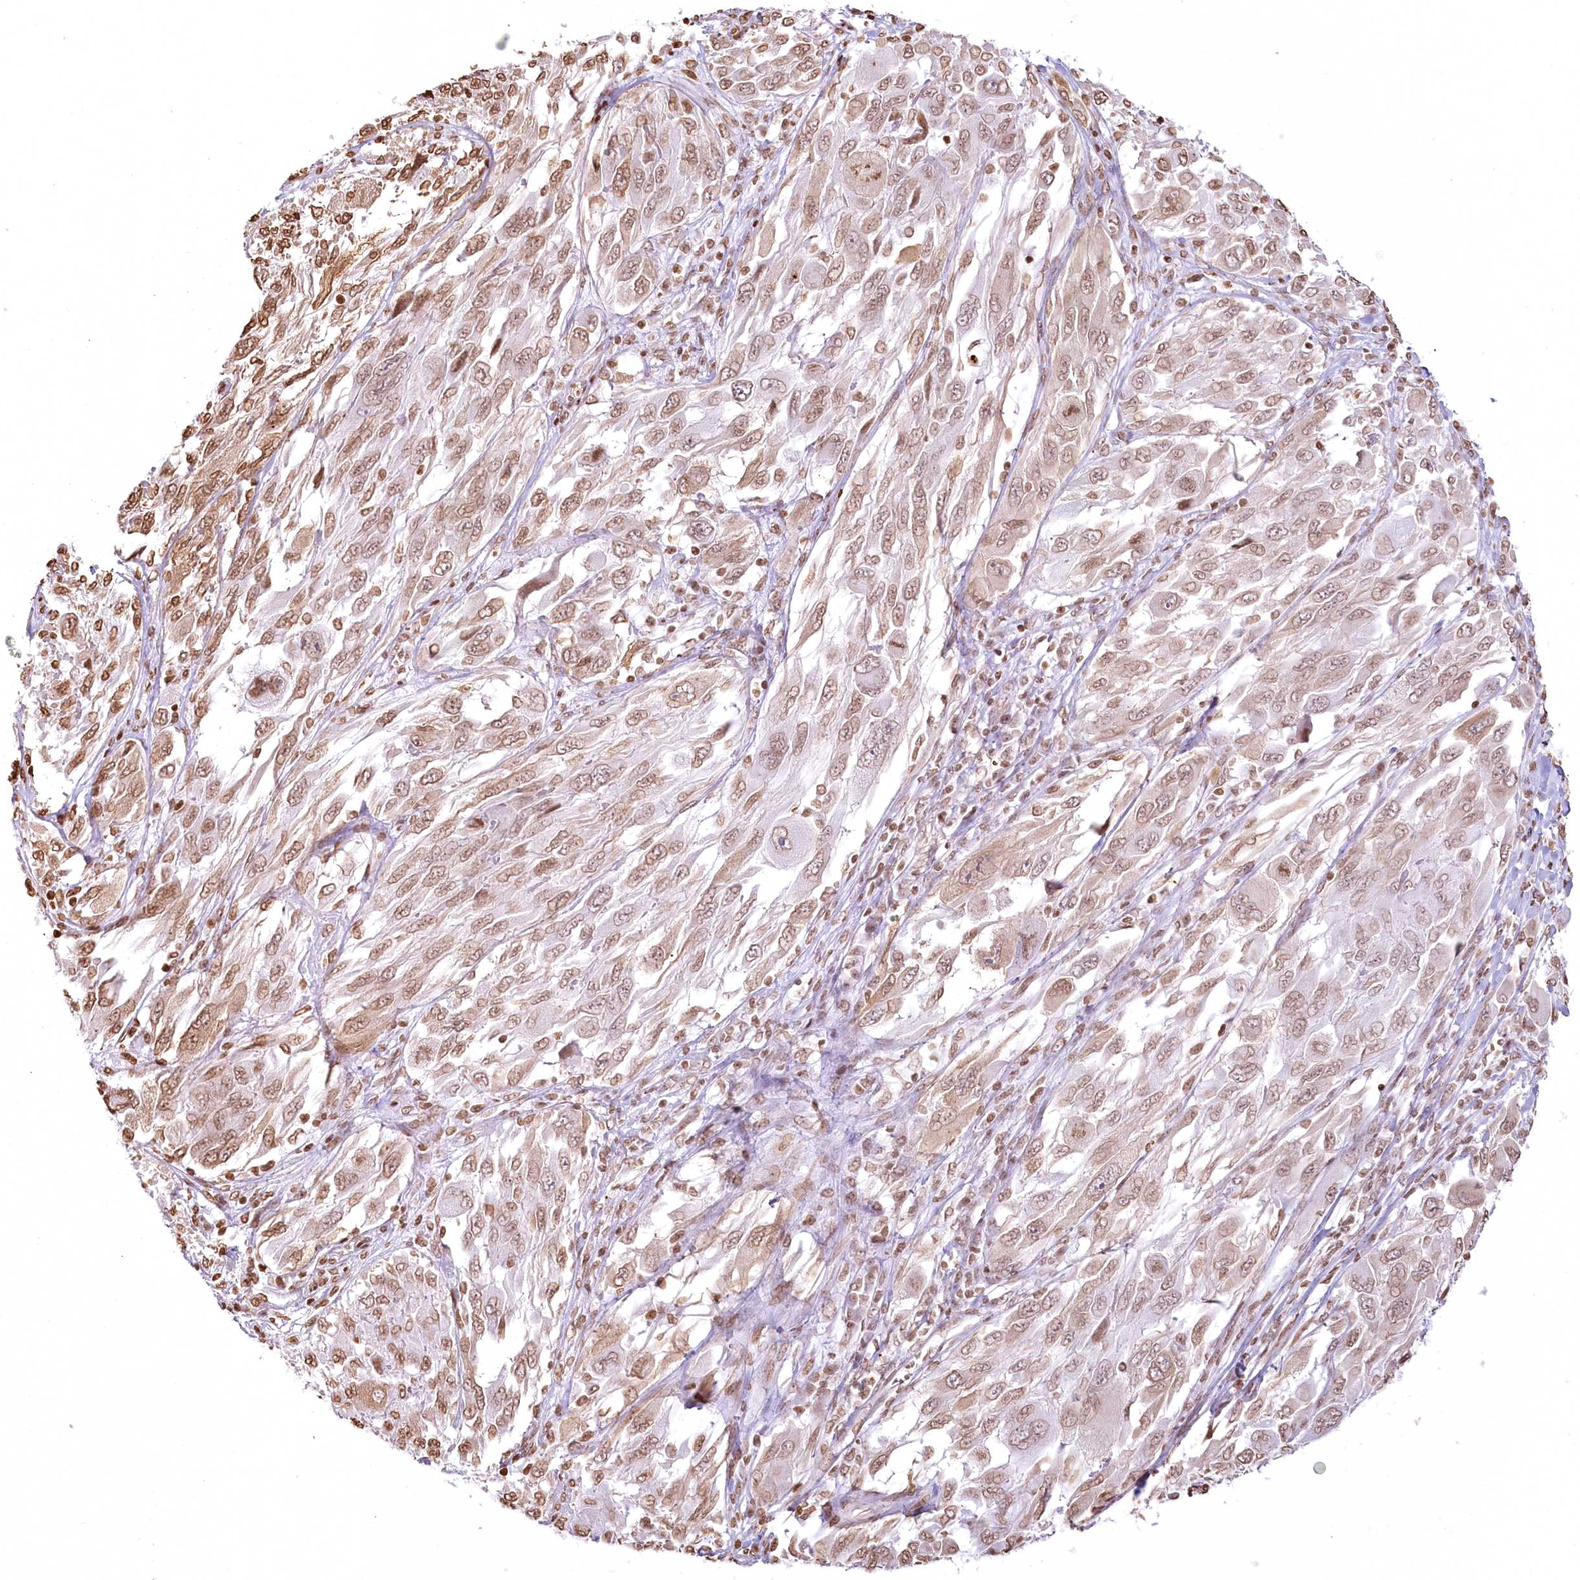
{"staining": {"intensity": "moderate", "quantity": ">75%", "location": "nuclear"}, "tissue": "melanoma", "cell_type": "Tumor cells", "image_type": "cancer", "snomed": [{"axis": "morphology", "description": "Malignant melanoma, NOS"}, {"axis": "topography", "description": "Skin"}], "caption": "Moderate nuclear positivity for a protein is appreciated in about >75% of tumor cells of melanoma using immunohistochemistry.", "gene": "FAM13A", "patient": {"sex": "female", "age": 91}}